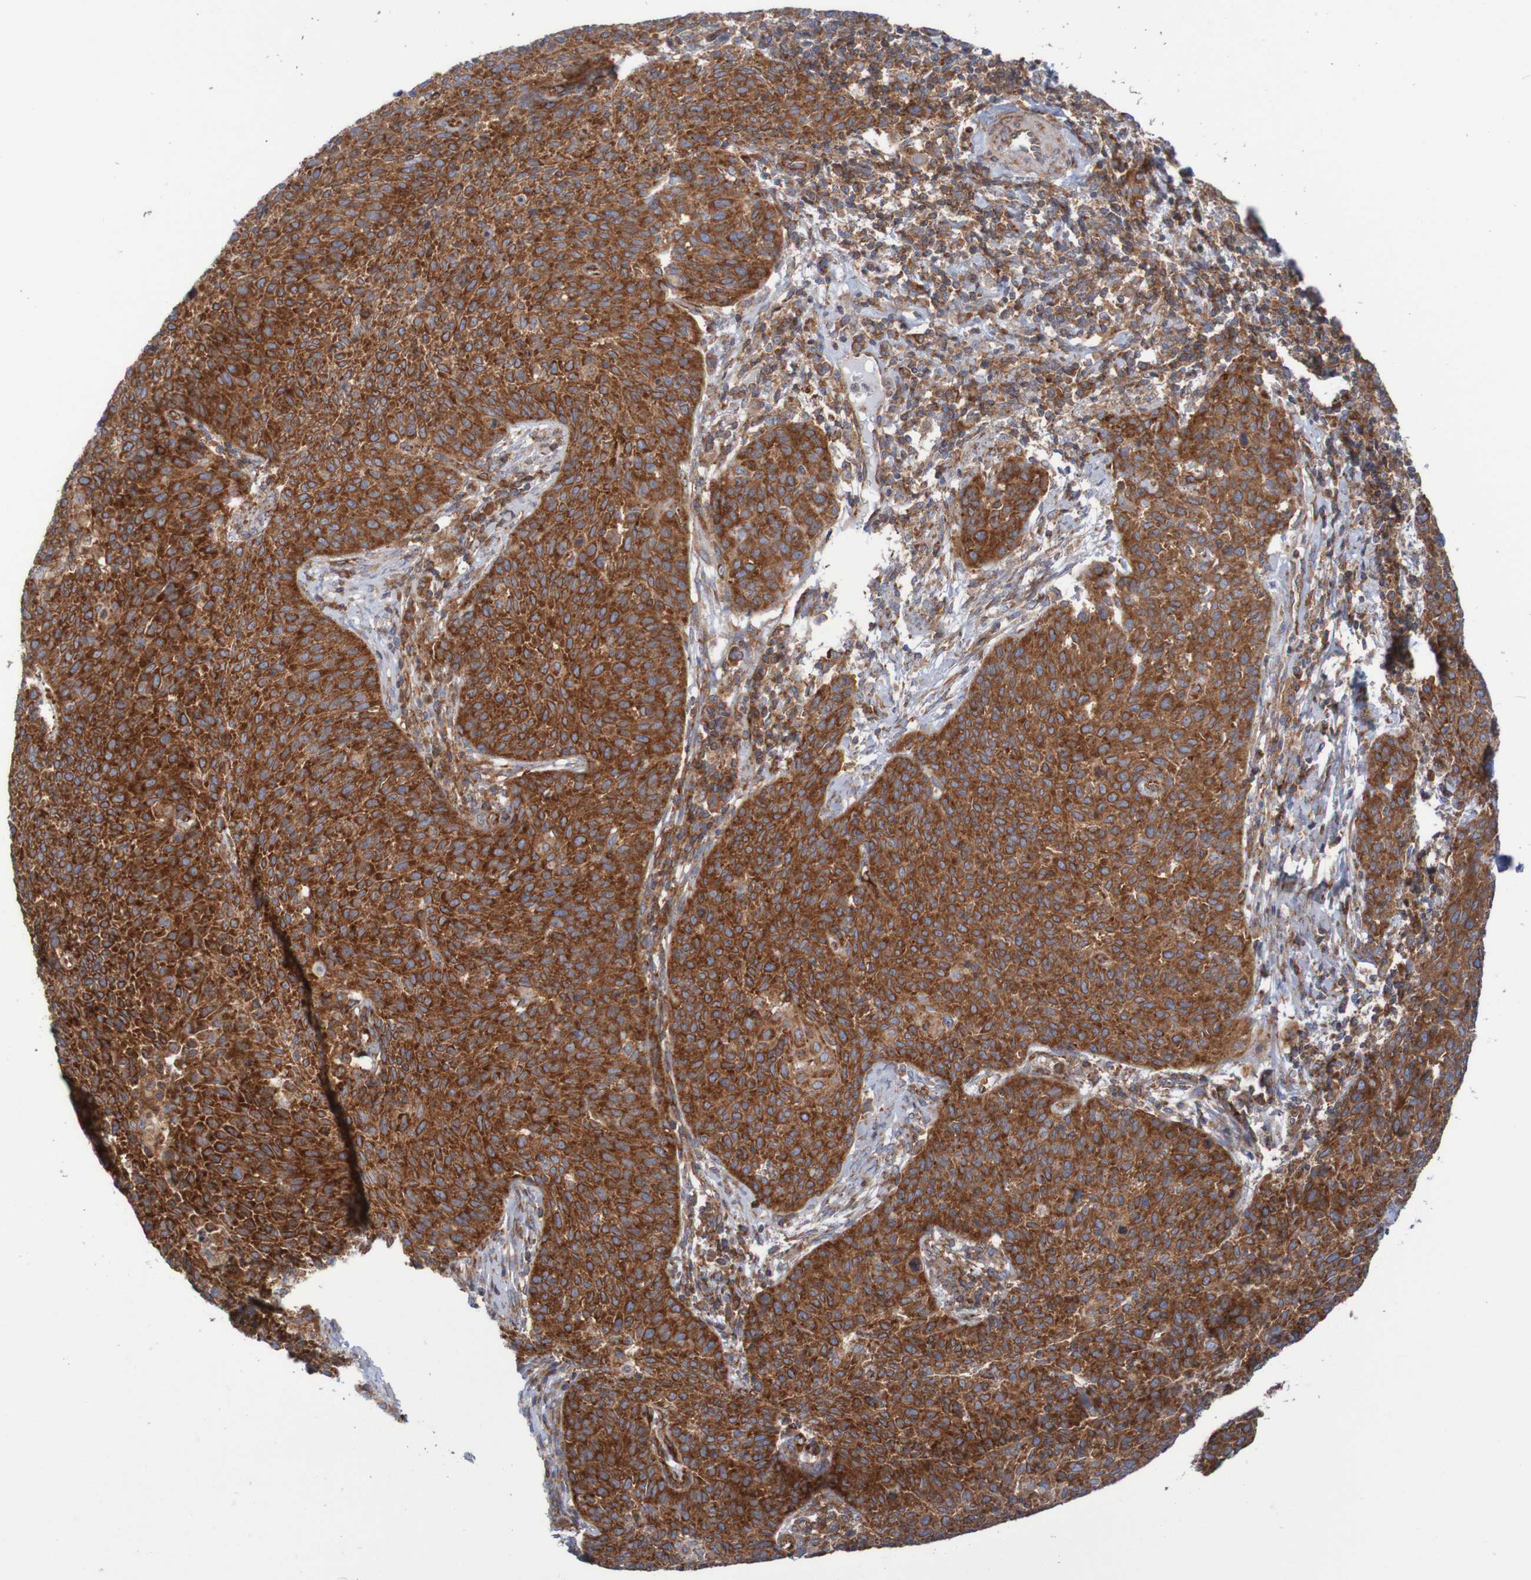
{"staining": {"intensity": "strong", "quantity": ">75%", "location": "cytoplasmic/membranous"}, "tissue": "cervical cancer", "cell_type": "Tumor cells", "image_type": "cancer", "snomed": [{"axis": "morphology", "description": "Squamous cell carcinoma, NOS"}, {"axis": "topography", "description": "Cervix"}], "caption": "Strong cytoplasmic/membranous protein positivity is appreciated in about >75% of tumor cells in squamous cell carcinoma (cervical). (IHC, brightfield microscopy, high magnification).", "gene": "FXR2", "patient": {"sex": "female", "age": 38}}